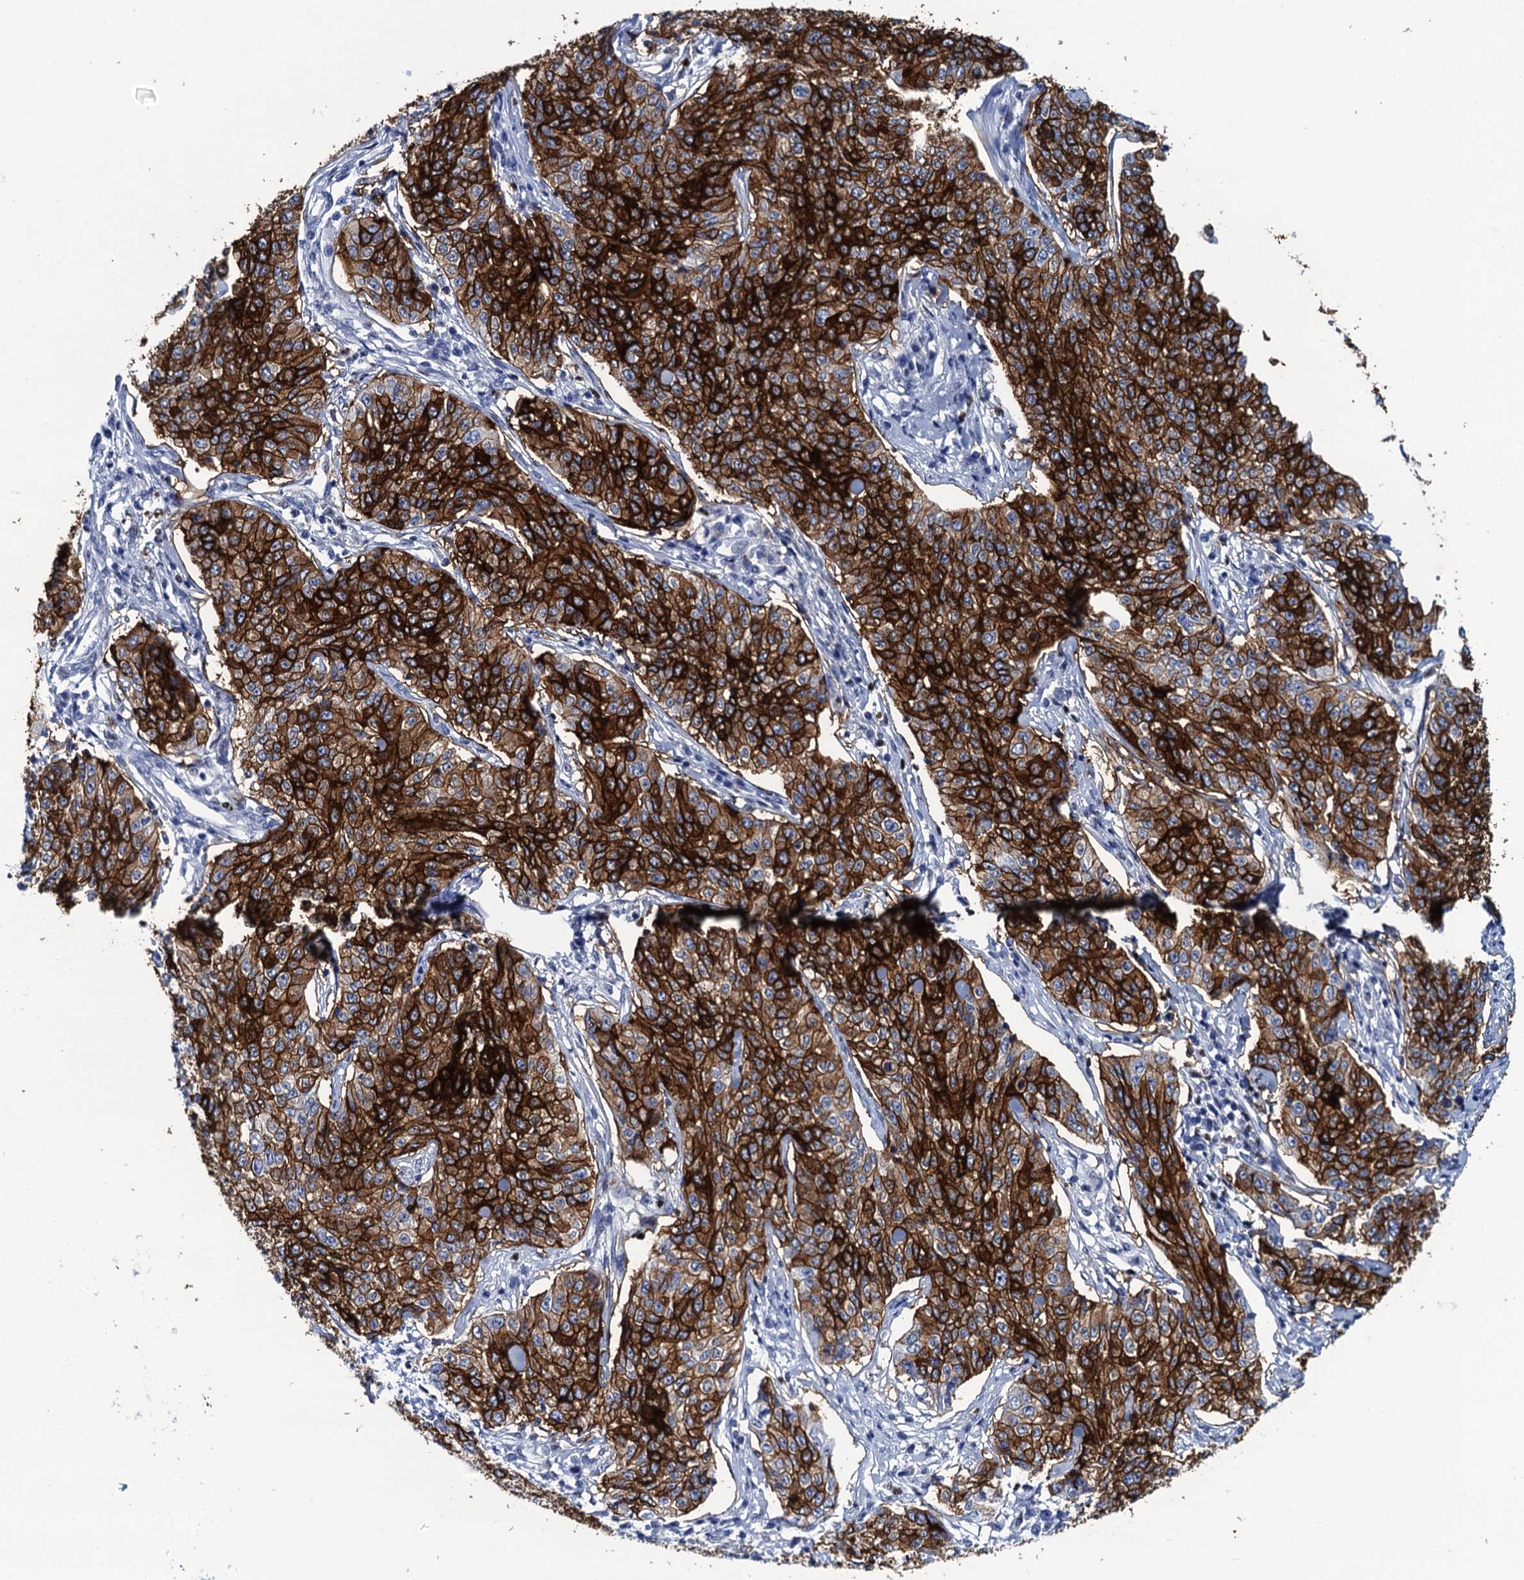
{"staining": {"intensity": "strong", "quantity": ">75%", "location": "cytoplasmic/membranous"}, "tissue": "cervical cancer", "cell_type": "Tumor cells", "image_type": "cancer", "snomed": [{"axis": "morphology", "description": "Squamous cell carcinoma, NOS"}, {"axis": "topography", "description": "Cervix"}], "caption": "Tumor cells demonstrate strong cytoplasmic/membranous positivity in about >75% of cells in cervical squamous cell carcinoma. (DAB (3,3'-diaminobenzidine) IHC, brown staining for protein, blue staining for nuclei).", "gene": "RHCG", "patient": {"sex": "female", "age": 35}}